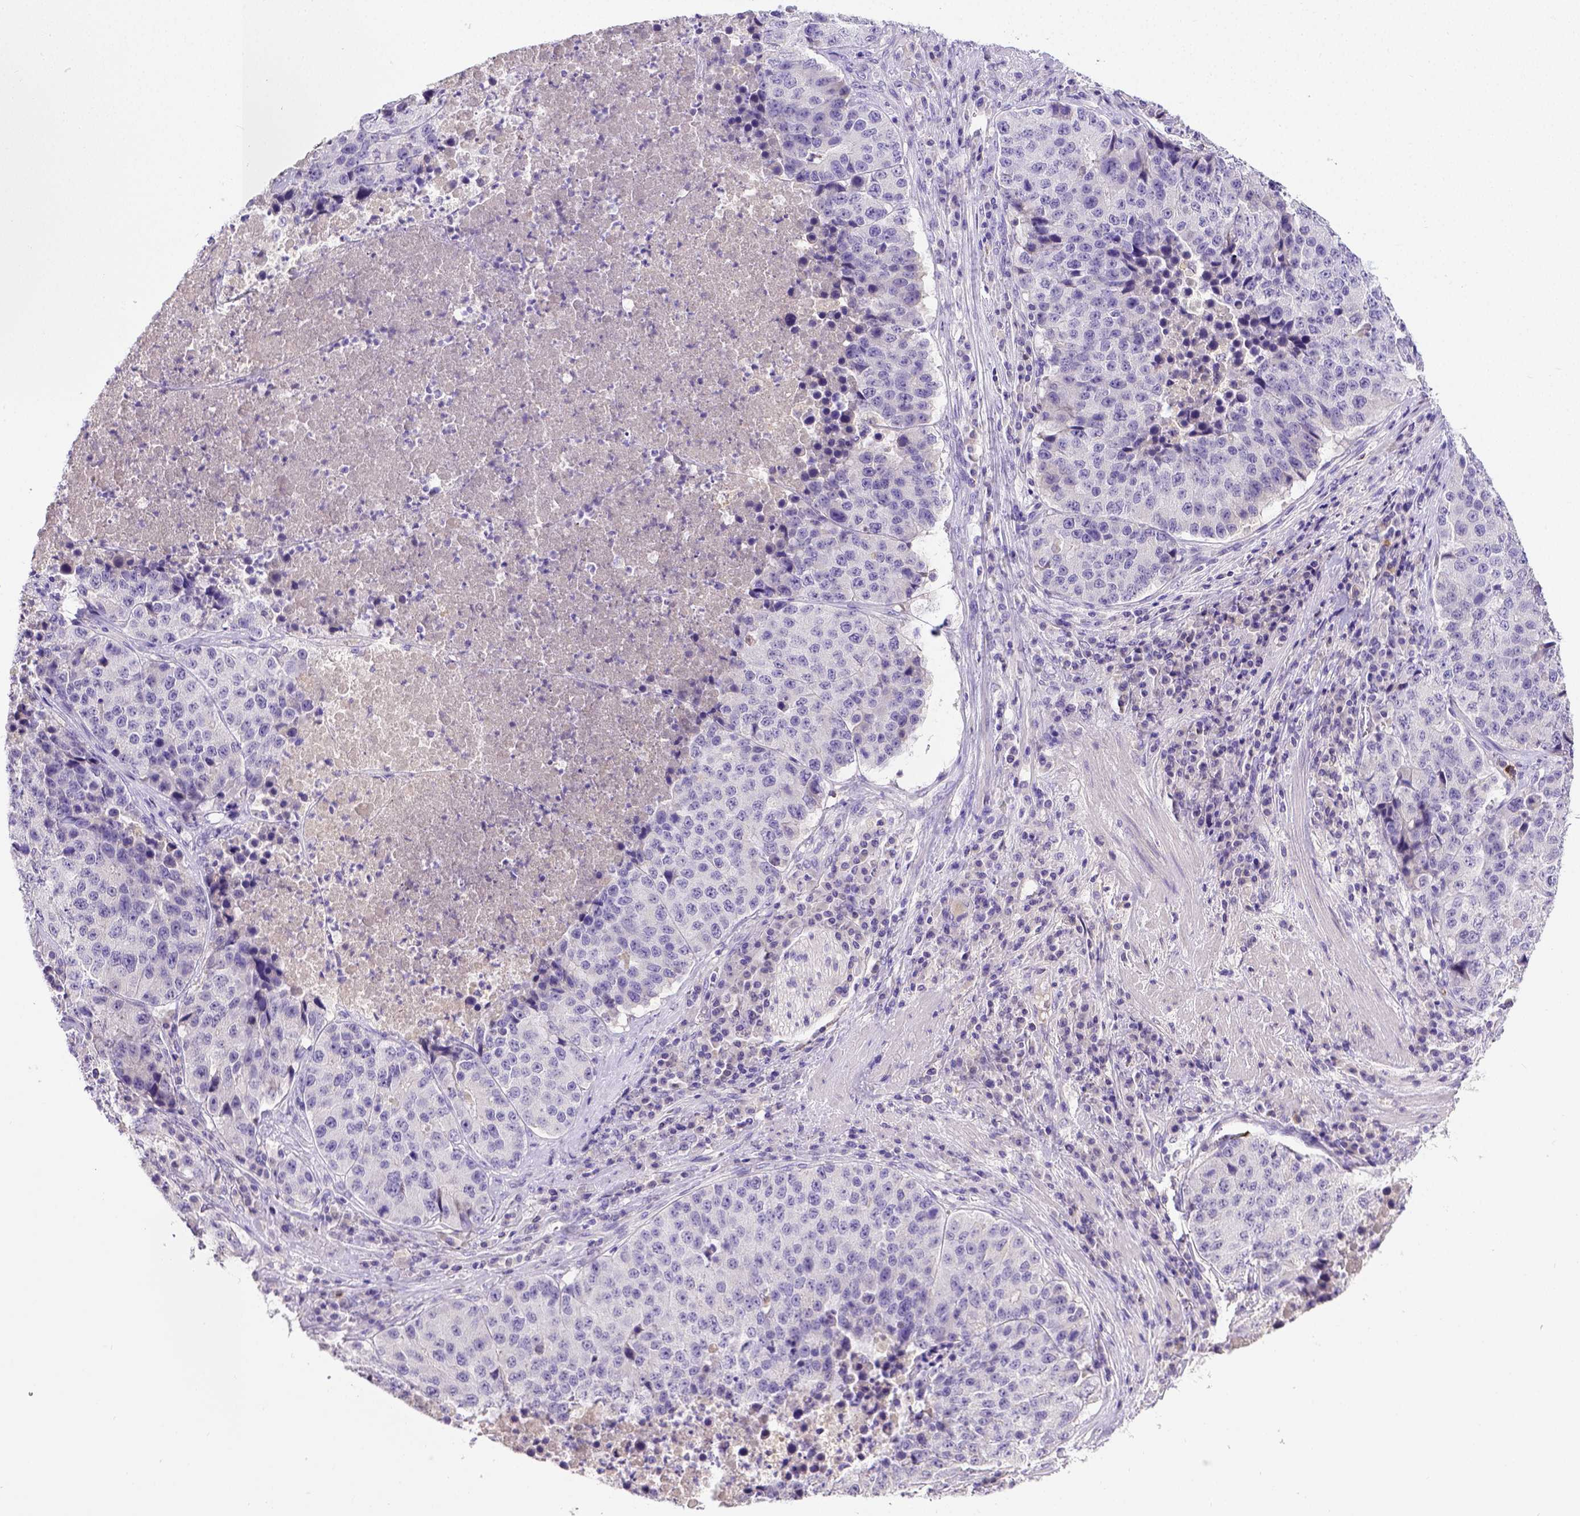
{"staining": {"intensity": "negative", "quantity": "none", "location": "none"}, "tissue": "stomach cancer", "cell_type": "Tumor cells", "image_type": "cancer", "snomed": [{"axis": "morphology", "description": "Adenocarcinoma, NOS"}, {"axis": "topography", "description": "Stomach"}], "caption": "There is no significant expression in tumor cells of stomach cancer.", "gene": "B3GAT1", "patient": {"sex": "male", "age": 71}}